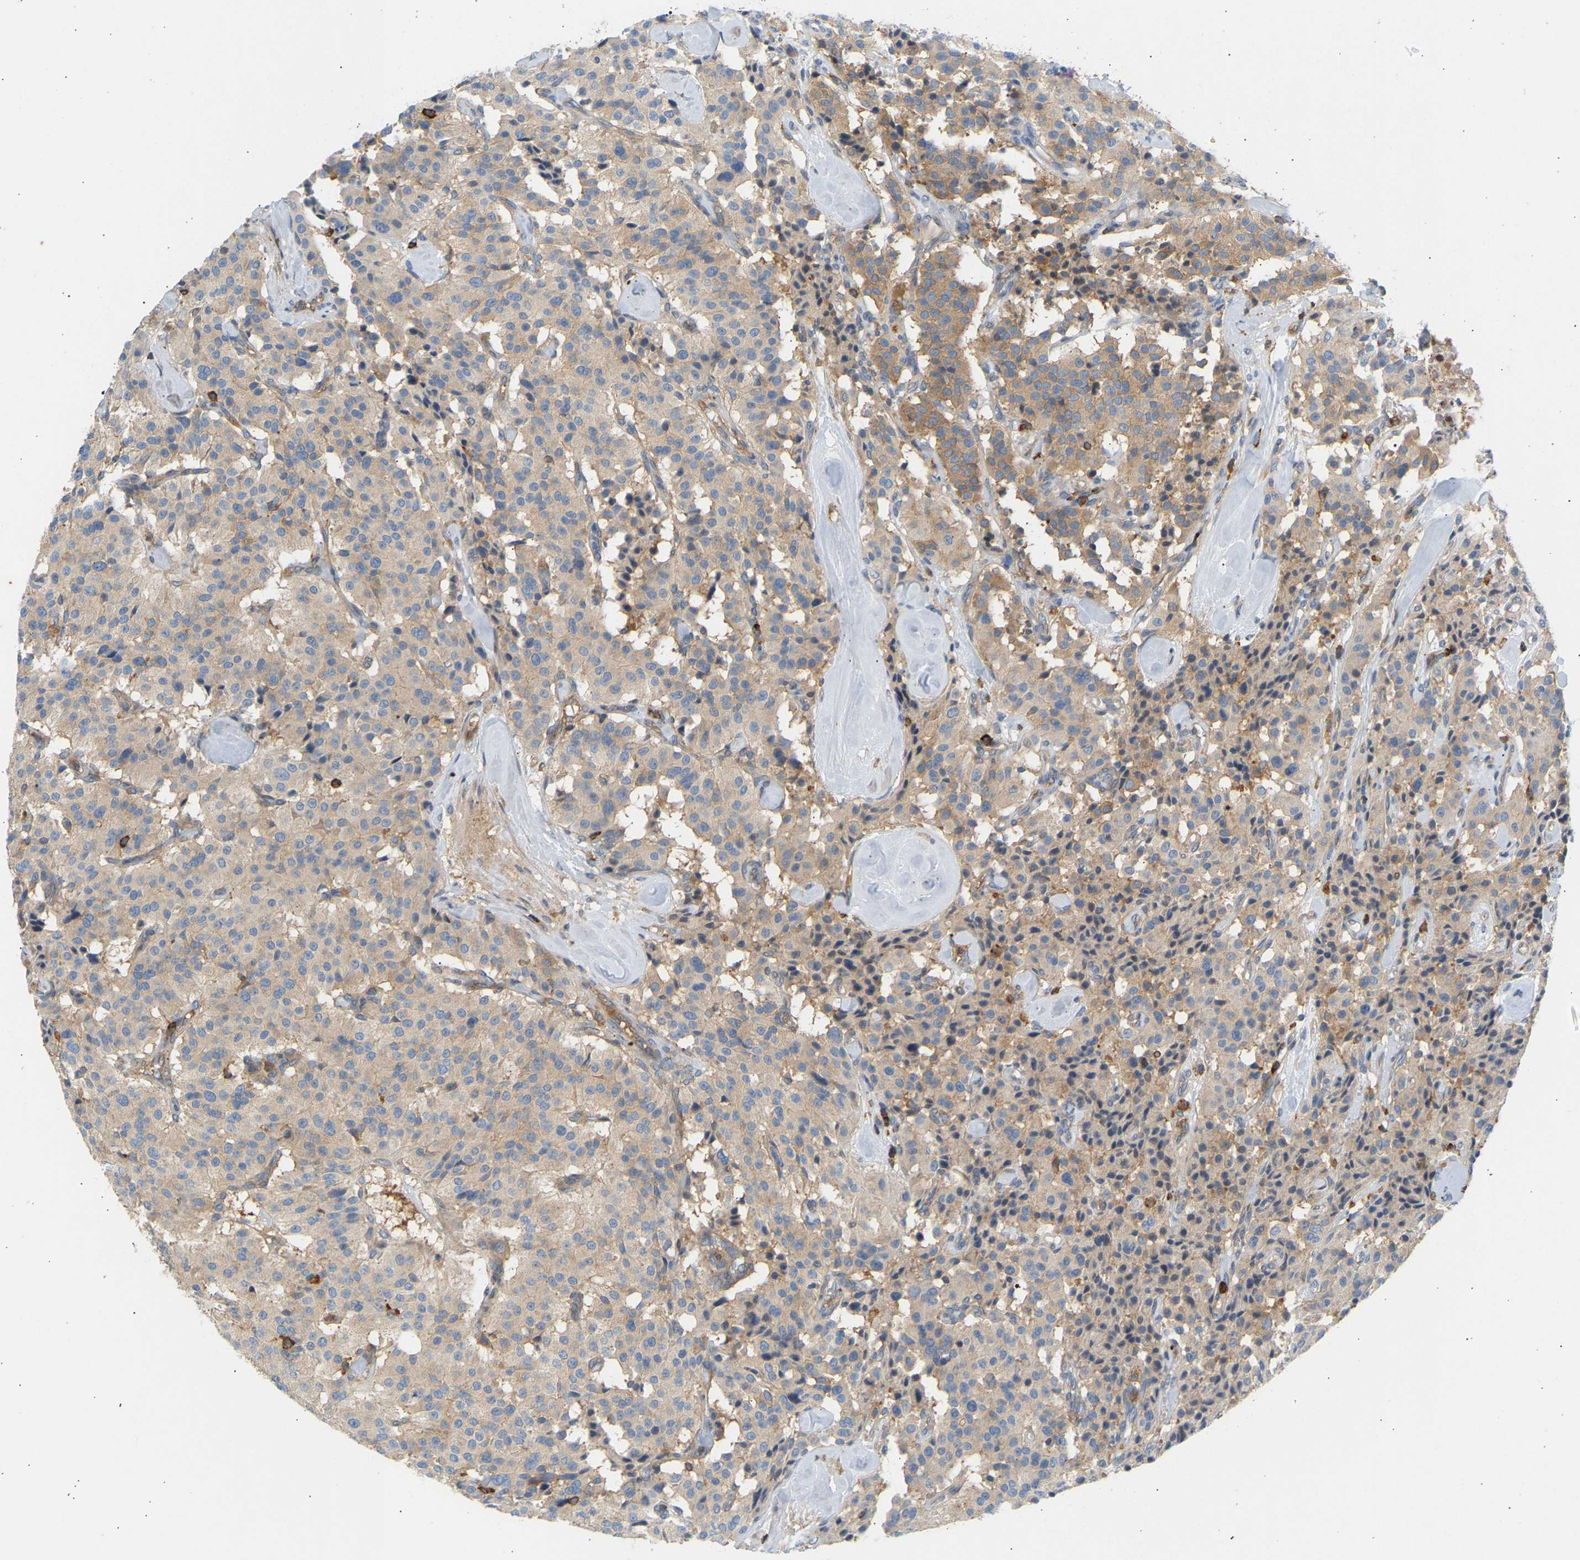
{"staining": {"intensity": "weak", "quantity": ">75%", "location": "cytoplasmic/membranous"}, "tissue": "carcinoid", "cell_type": "Tumor cells", "image_type": "cancer", "snomed": [{"axis": "morphology", "description": "Carcinoid, malignant, NOS"}, {"axis": "topography", "description": "Lung"}], "caption": "Immunohistochemistry staining of carcinoid, which reveals low levels of weak cytoplasmic/membranous expression in approximately >75% of tumor cells indicating weak cytoplasmic/membranous protein positivity. The staining was performed using DAB (brown) for protein detection and nuclei were counterstained in hematoxylin (blue).", "gene": "FNBP1", "patient": {"sex": "male", "age": 30}}